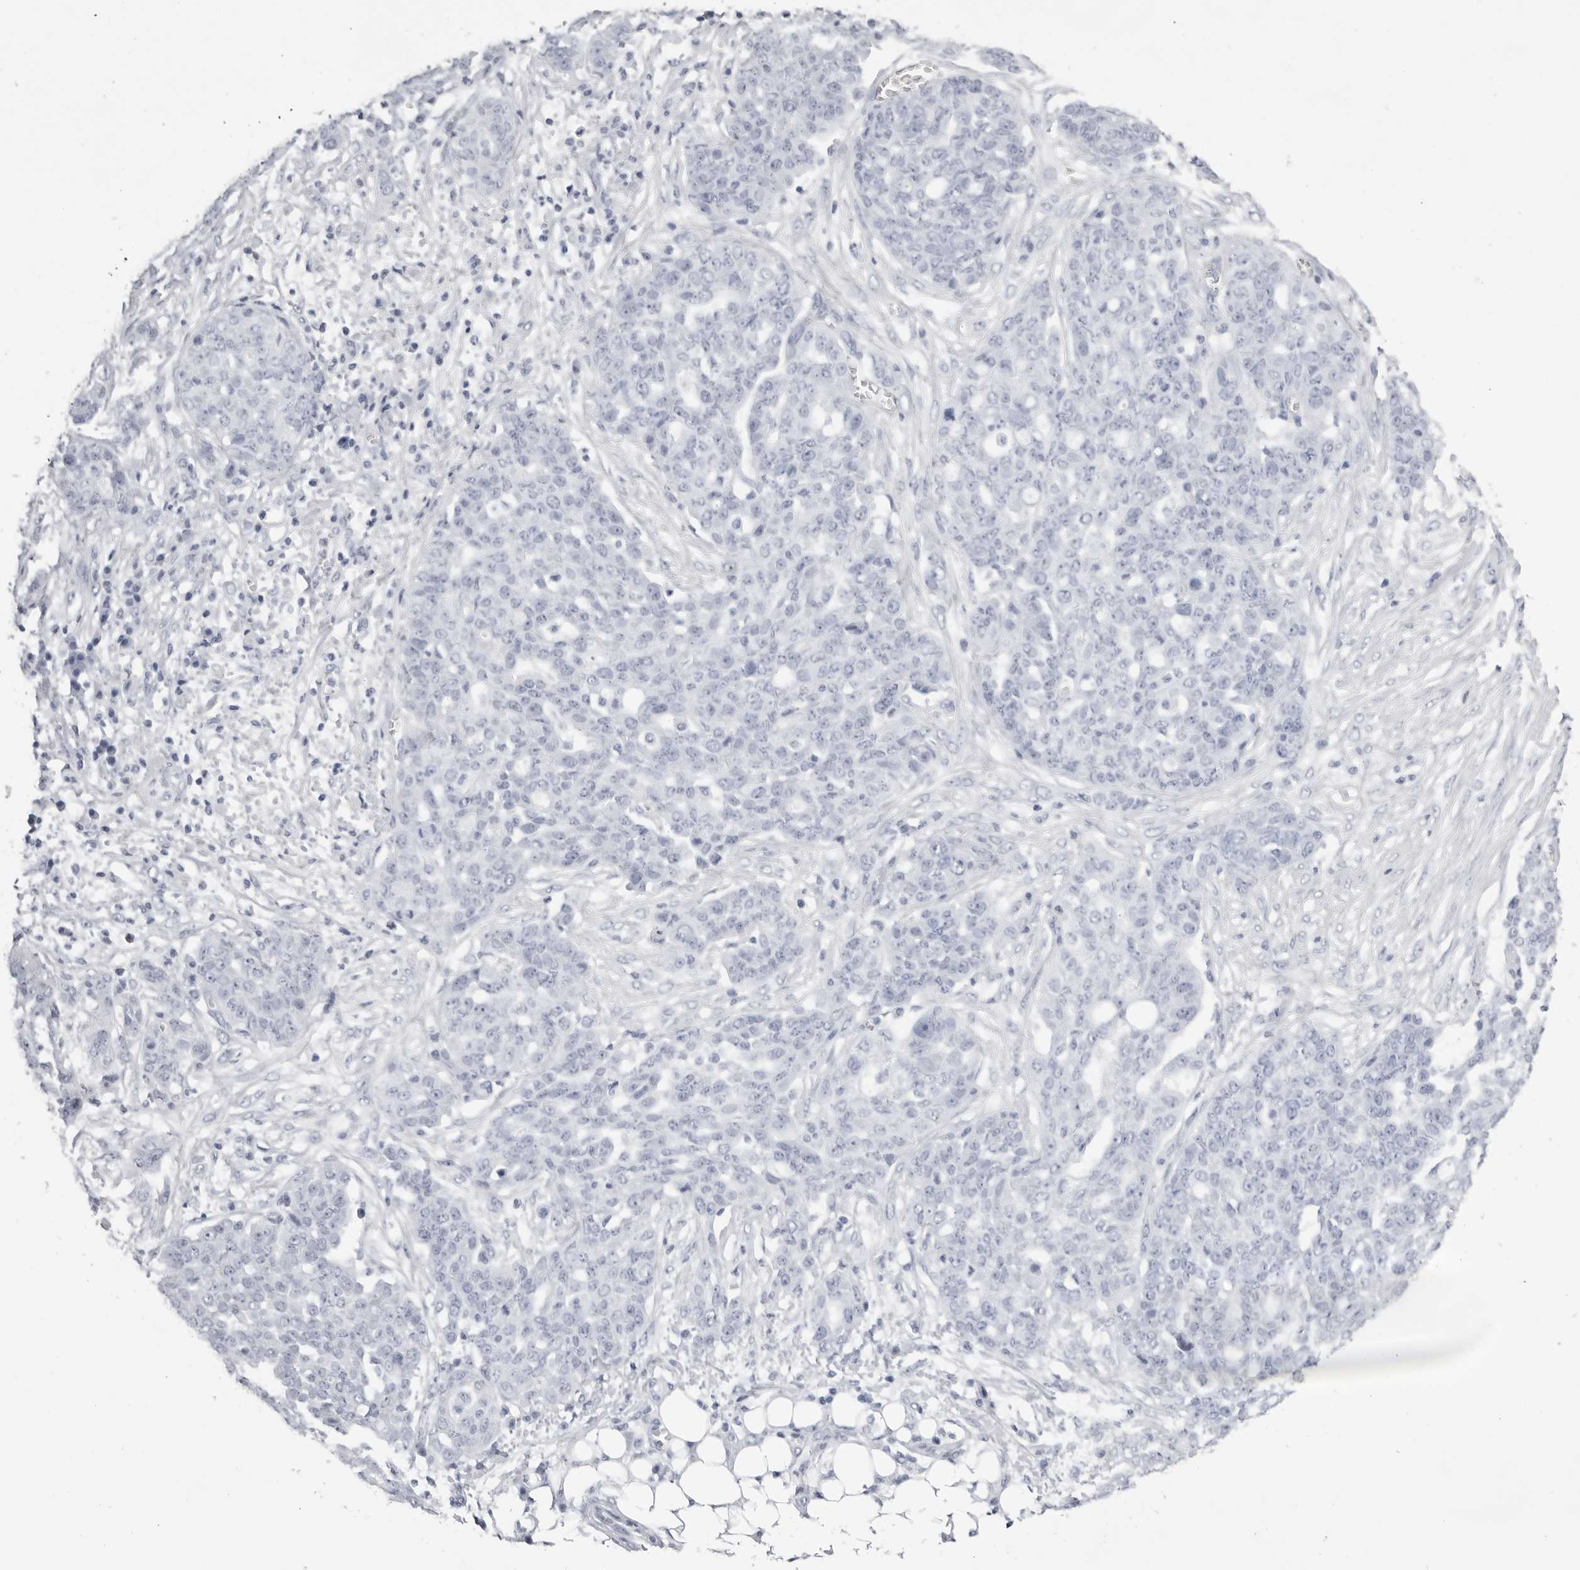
{"staining": {"intensity": "negative", "quantity": "none", "location": "none"}, "tissue": "ovarian cancer", "cell_type": "Tumor cells", "image_type": "cancer", "snomed": [{"axis": "morphology", "description": "Cystadenocarcinoma, serous, NOS"}, {"axis": "topography", "description": "Soft tissue"}, {"axis": "topography", "description": "Ovary"}], "caption": "Tumor cells are negative for protein expression in human ovarian cancer (serous cystadenocarcinoma). (DAB immunohistochemistry, high magnification).", "gene": "TMOD4", "patient": {"sex": "female", "age": 57}}